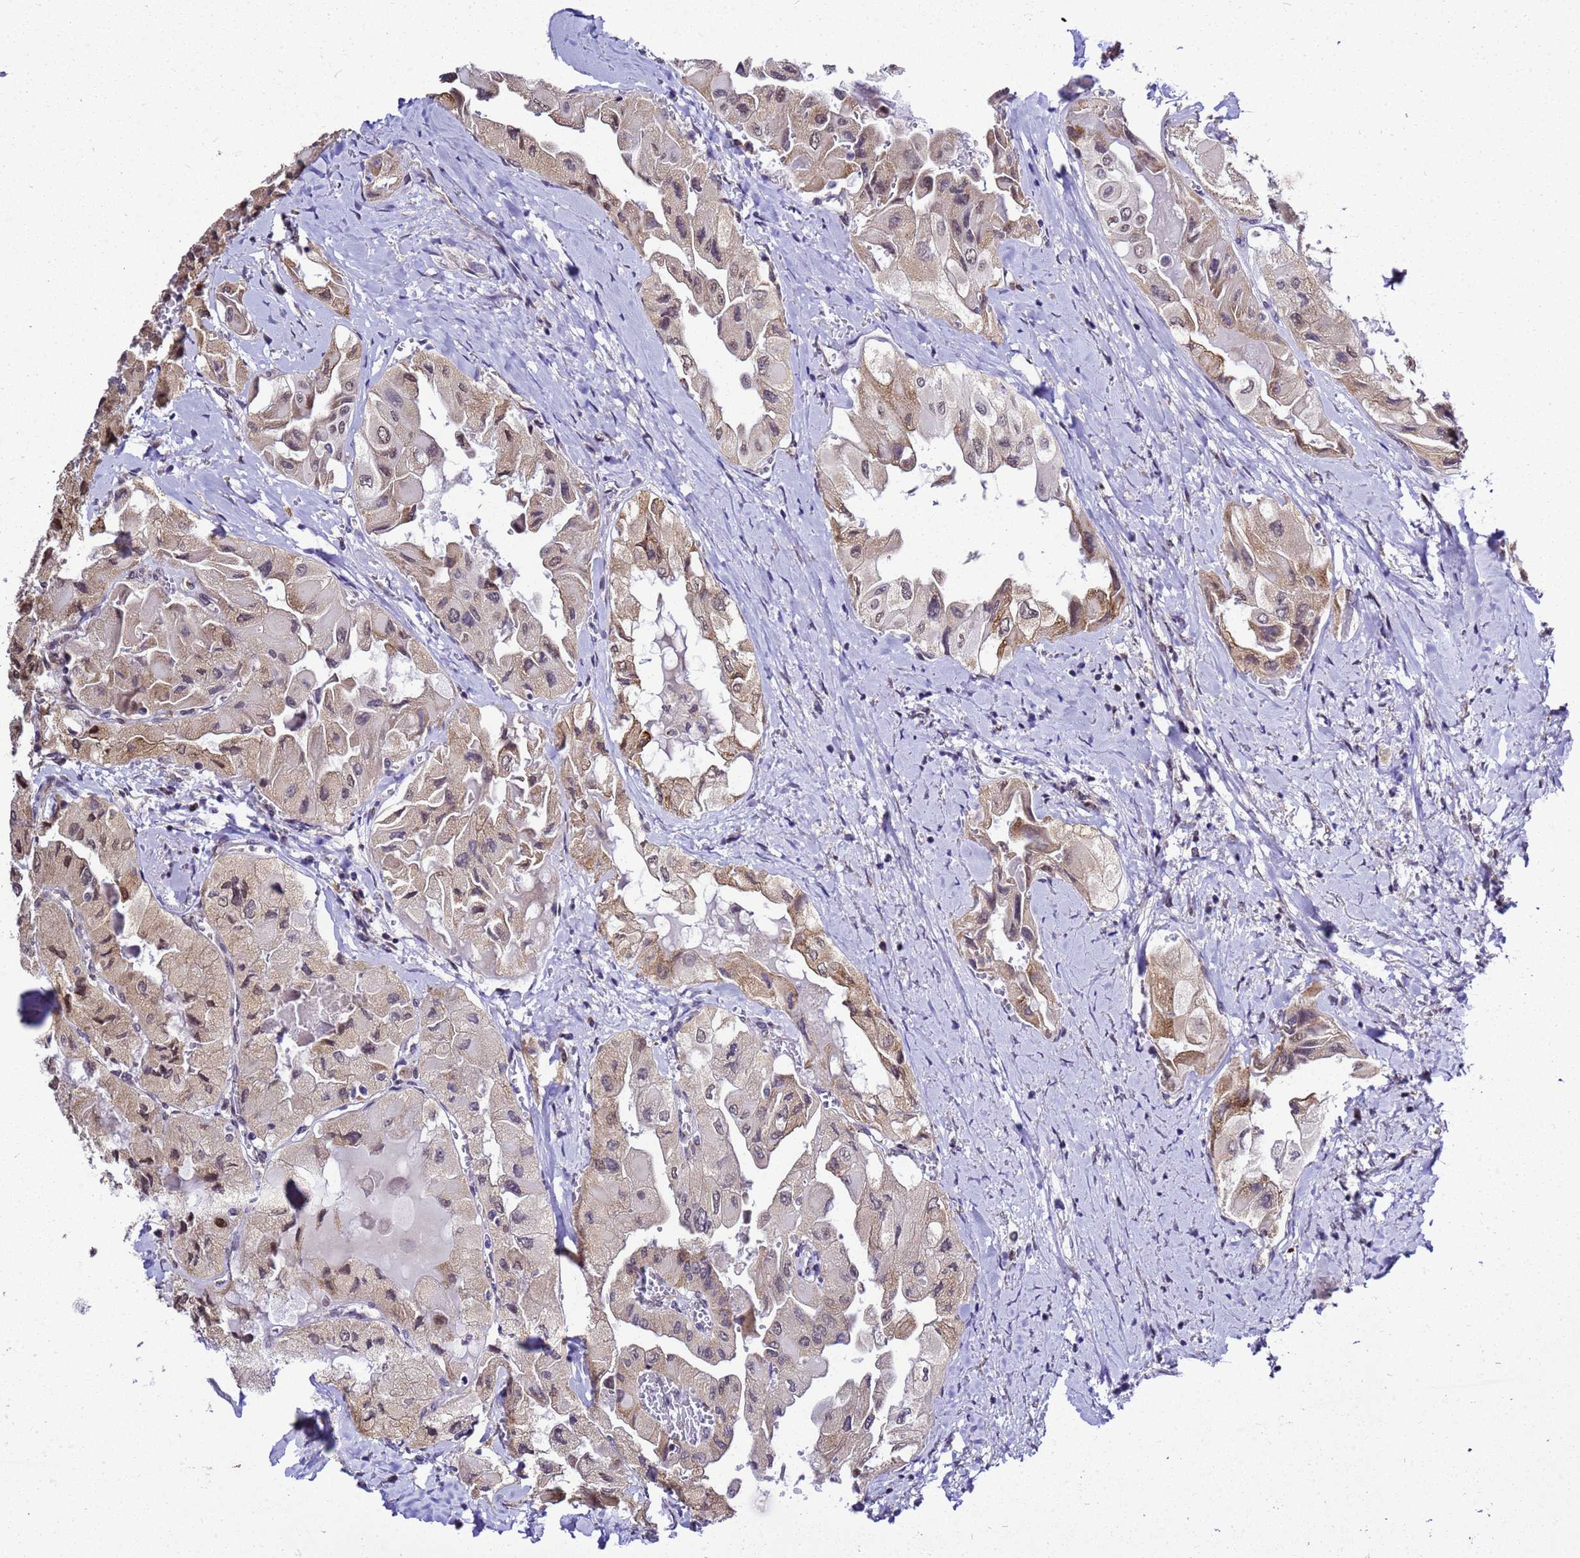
{"staining": {"intensity": "weak", "quantity": "25%-75%", "location": "cytoplasmic/membranous,nuclear"}, "tissue": "thyroid cancer", "cell_type": "Tumor cells", "image_type": "cancer", "snomed": [{"axis": "morphology", "description": "Normal tissue, NOS"}, {"axis": "morphology", "description": "Papillary adenocarcinoma, NOS"}, {"axis": "topography", "description": "Thyroid gland"}], "caption": "IHC histopathology image of papillary adenocarcinoma (thyroid) stained for a protein (brown), which reveals low levels of weak cytoplasmic/membranous and nuclear staining in approximately 25%-75% of tumor cells.", "gene": "SMN1", "patient": {"sex": "female", "age": 59}}